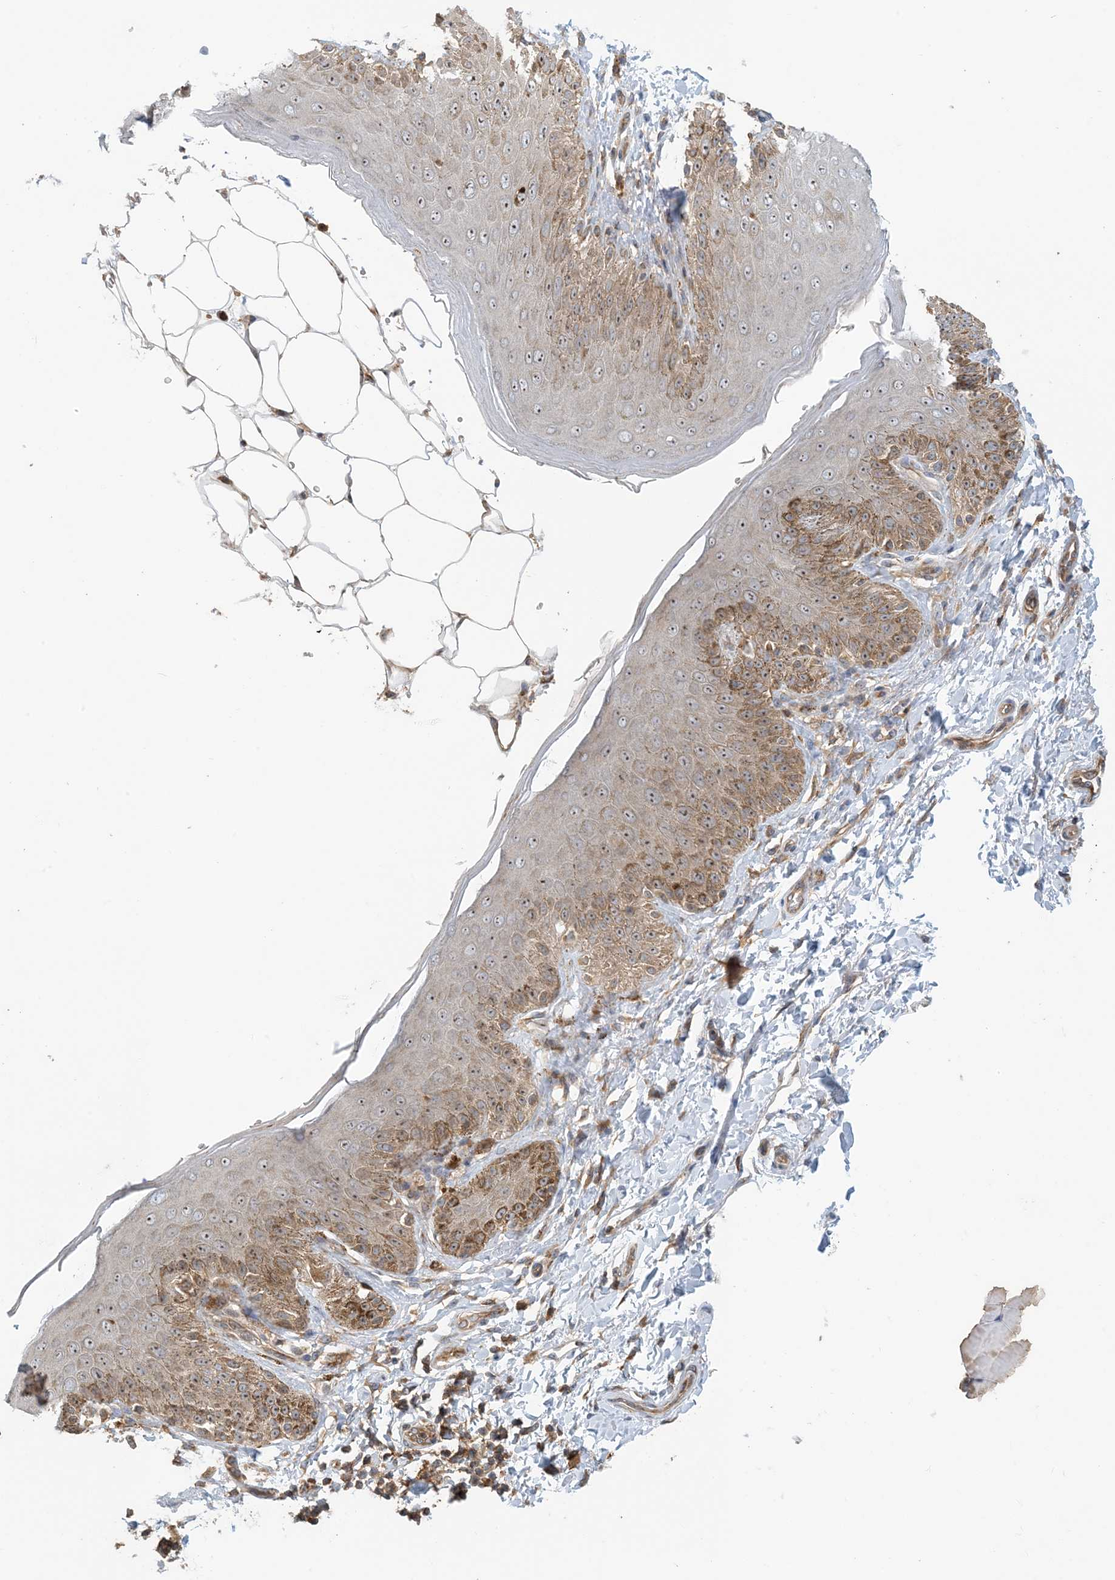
{"staining": {"intensity": "moderate", "quantity": "25%-75%", "location": "cytoplasmic/membranous,nuclear"}, "tissue": "skin", "cell_type": "Epidermal cells", "image_type": "normal", "snomed": [{"axis": "morphology", "description": "Normal tissue, NOS"}, {"axis": "topography", "description": "Anal"}], "caption": "Immunohistochemical staining of benign human skin exhibits medium levels of moderate cytoplasmic/membranous,nuclear staining in approximately 25%-75% of epidermal cells. (DAB IHC with brightfield microscopy, high magnification).", "gene": "COLEC11", "patient": {"sex": "male", "age": 44}}